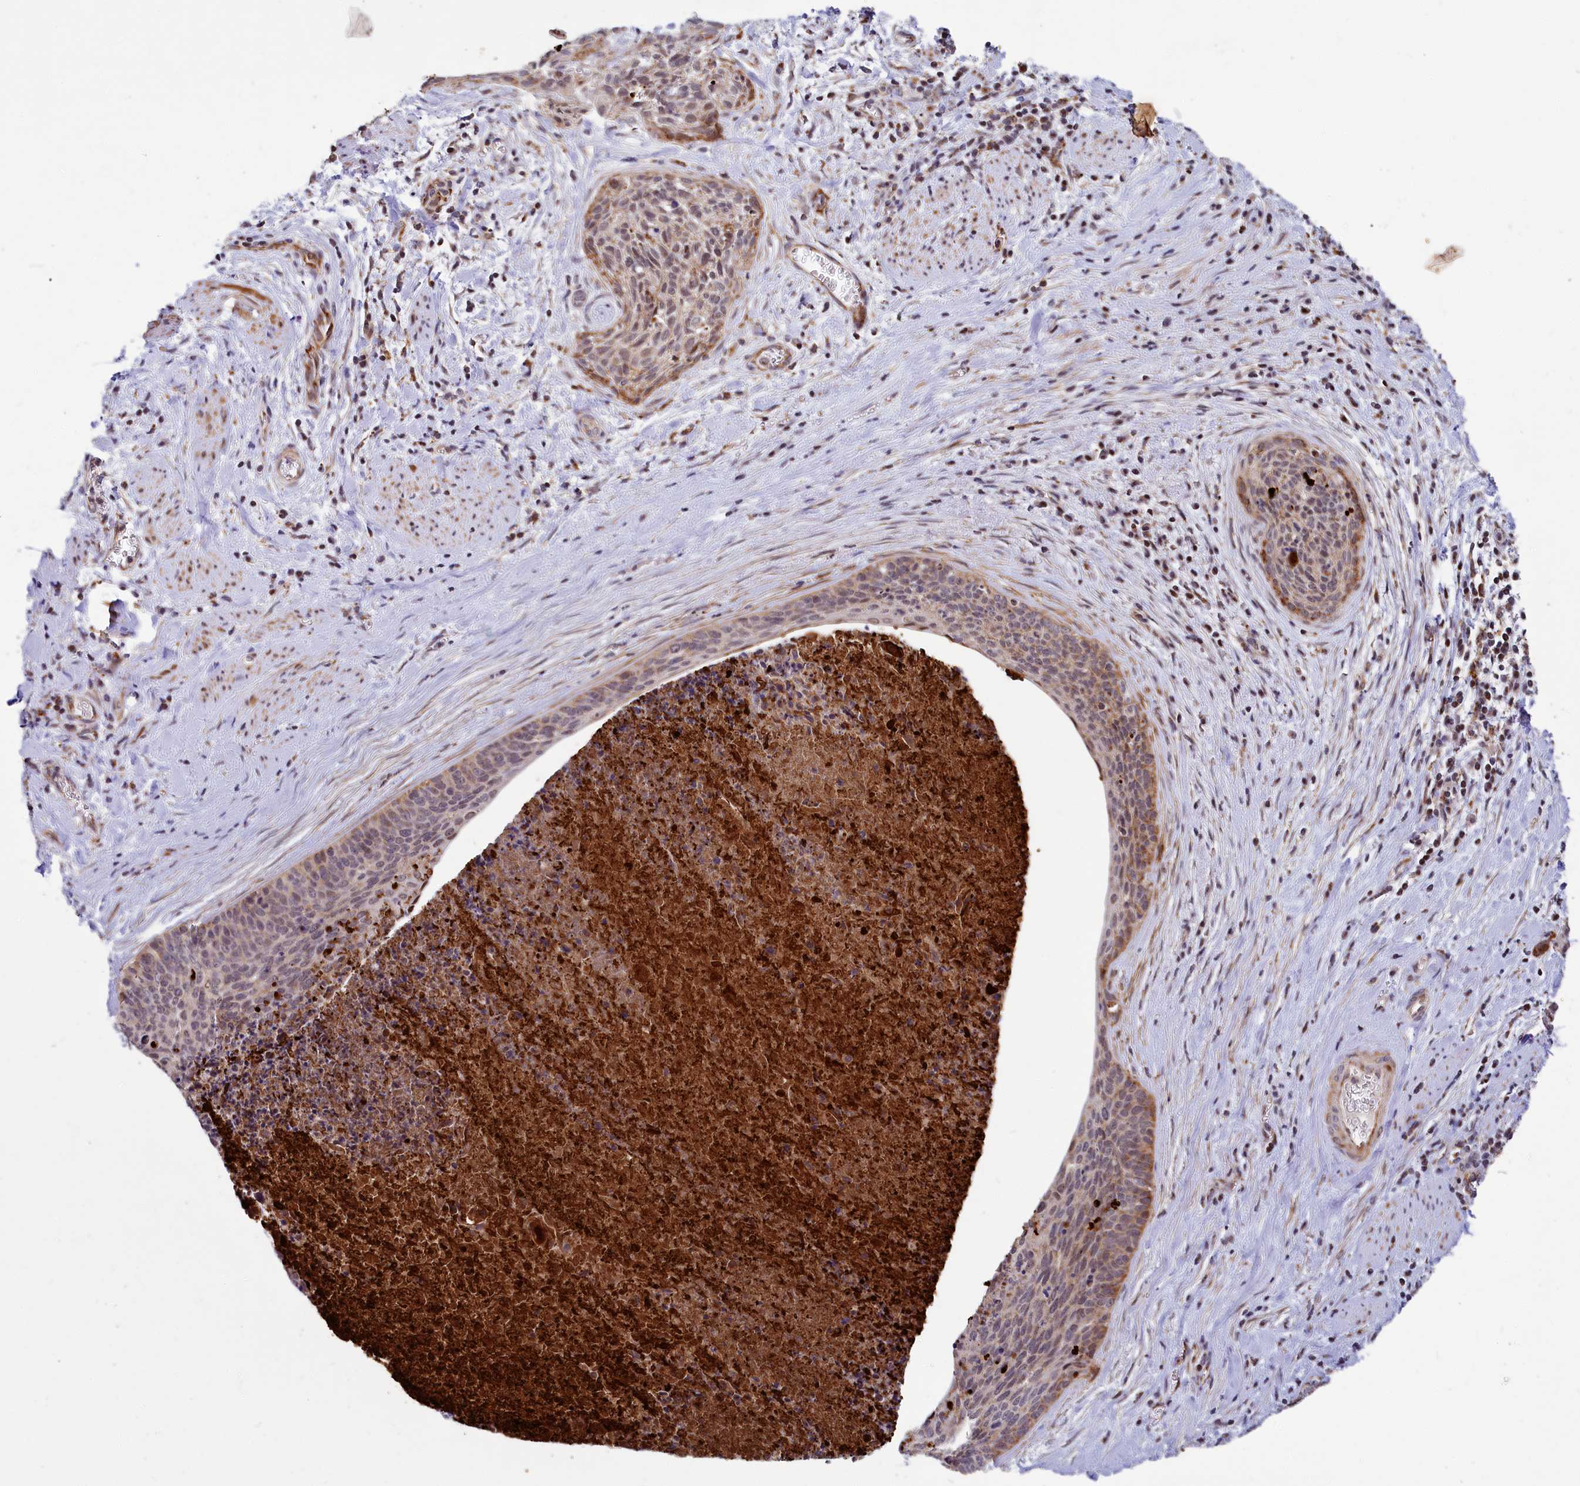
{"staining": {"intensity": "moderate", "quantity": ">75%", "location": "cytoplasmic/membranous"}, "tissue": "cervical cancer", "cell_type": "Tumor cells", "image_type": "cancer", "snomed": [{"axis": "morphology", "description": "Squamous cell carcinoma, NOS"}, {"axis": "topography", "description": "Cervix"}], "caption": "Cervical squamous cell carcinoma was stained to show a protein in brown. There is medium levels of moderate cytoplasmic/membranous positivity in about >75% of tumor cells.", "gene": "DYNC2H1", "patient": {"sex": "female", "age": 55}}